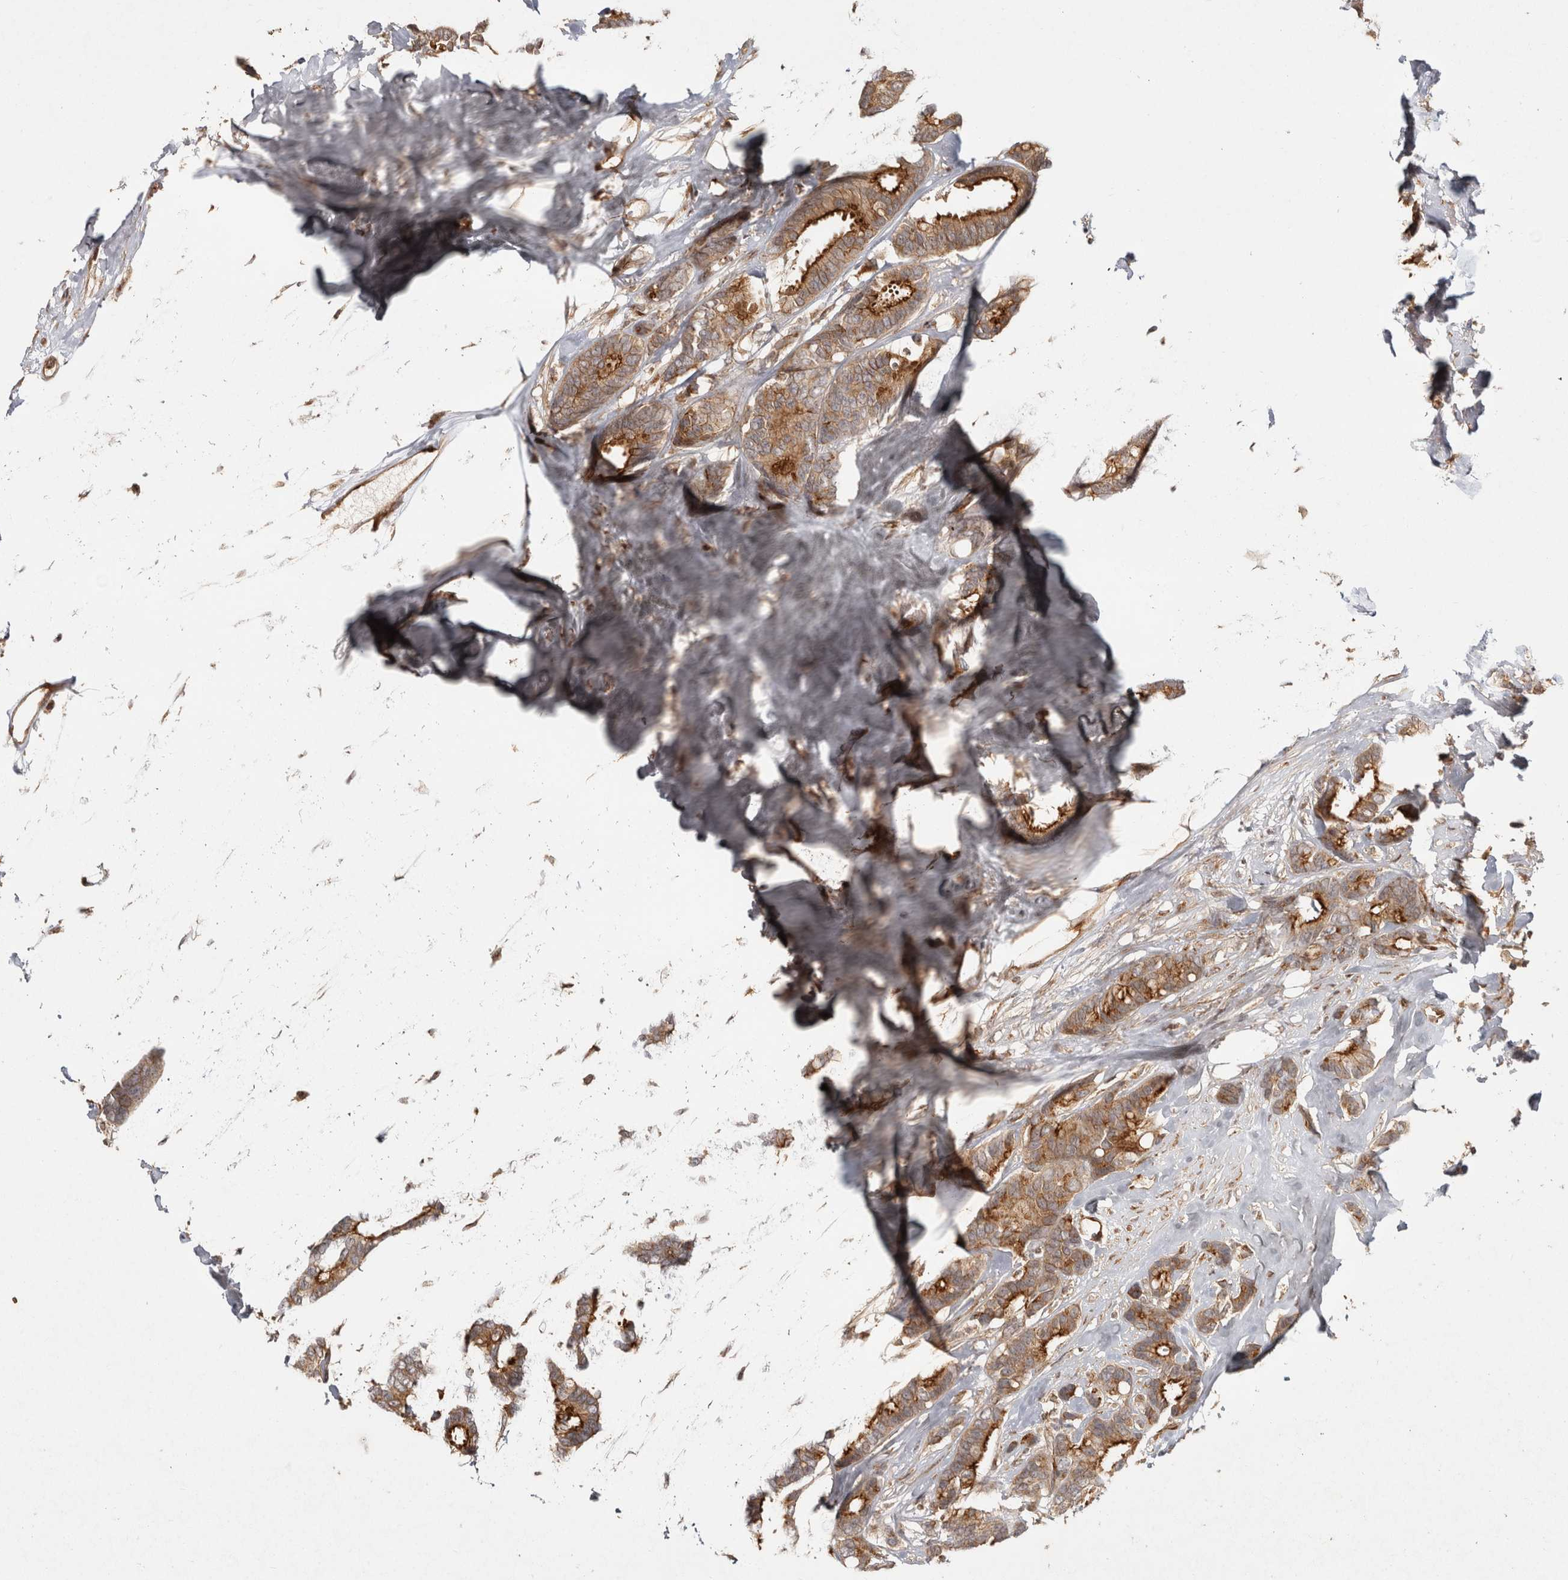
{"staining": {"intensity": "moderate", "quantity": ">75%", "location": "cytoplasmic/membranous"}, "tissue": "breast cancer", "cell_type": "Tumor cells", "image_type": "cancer", "snomed": [{"axis": "morphology", "description": "Duct carcinoma"}, {"axis": "topography", "description": "Breast"}], "caption": "A micrograph showing moderate cytoplasmic/membranous staining in approximately >75% of tumor cells in breast cancer (intraductal carcinoma), as visualized by brown immunohistochemical staining.", "gene": "CAMSAP2", "patient": {"sex": "female", "age": 87}}